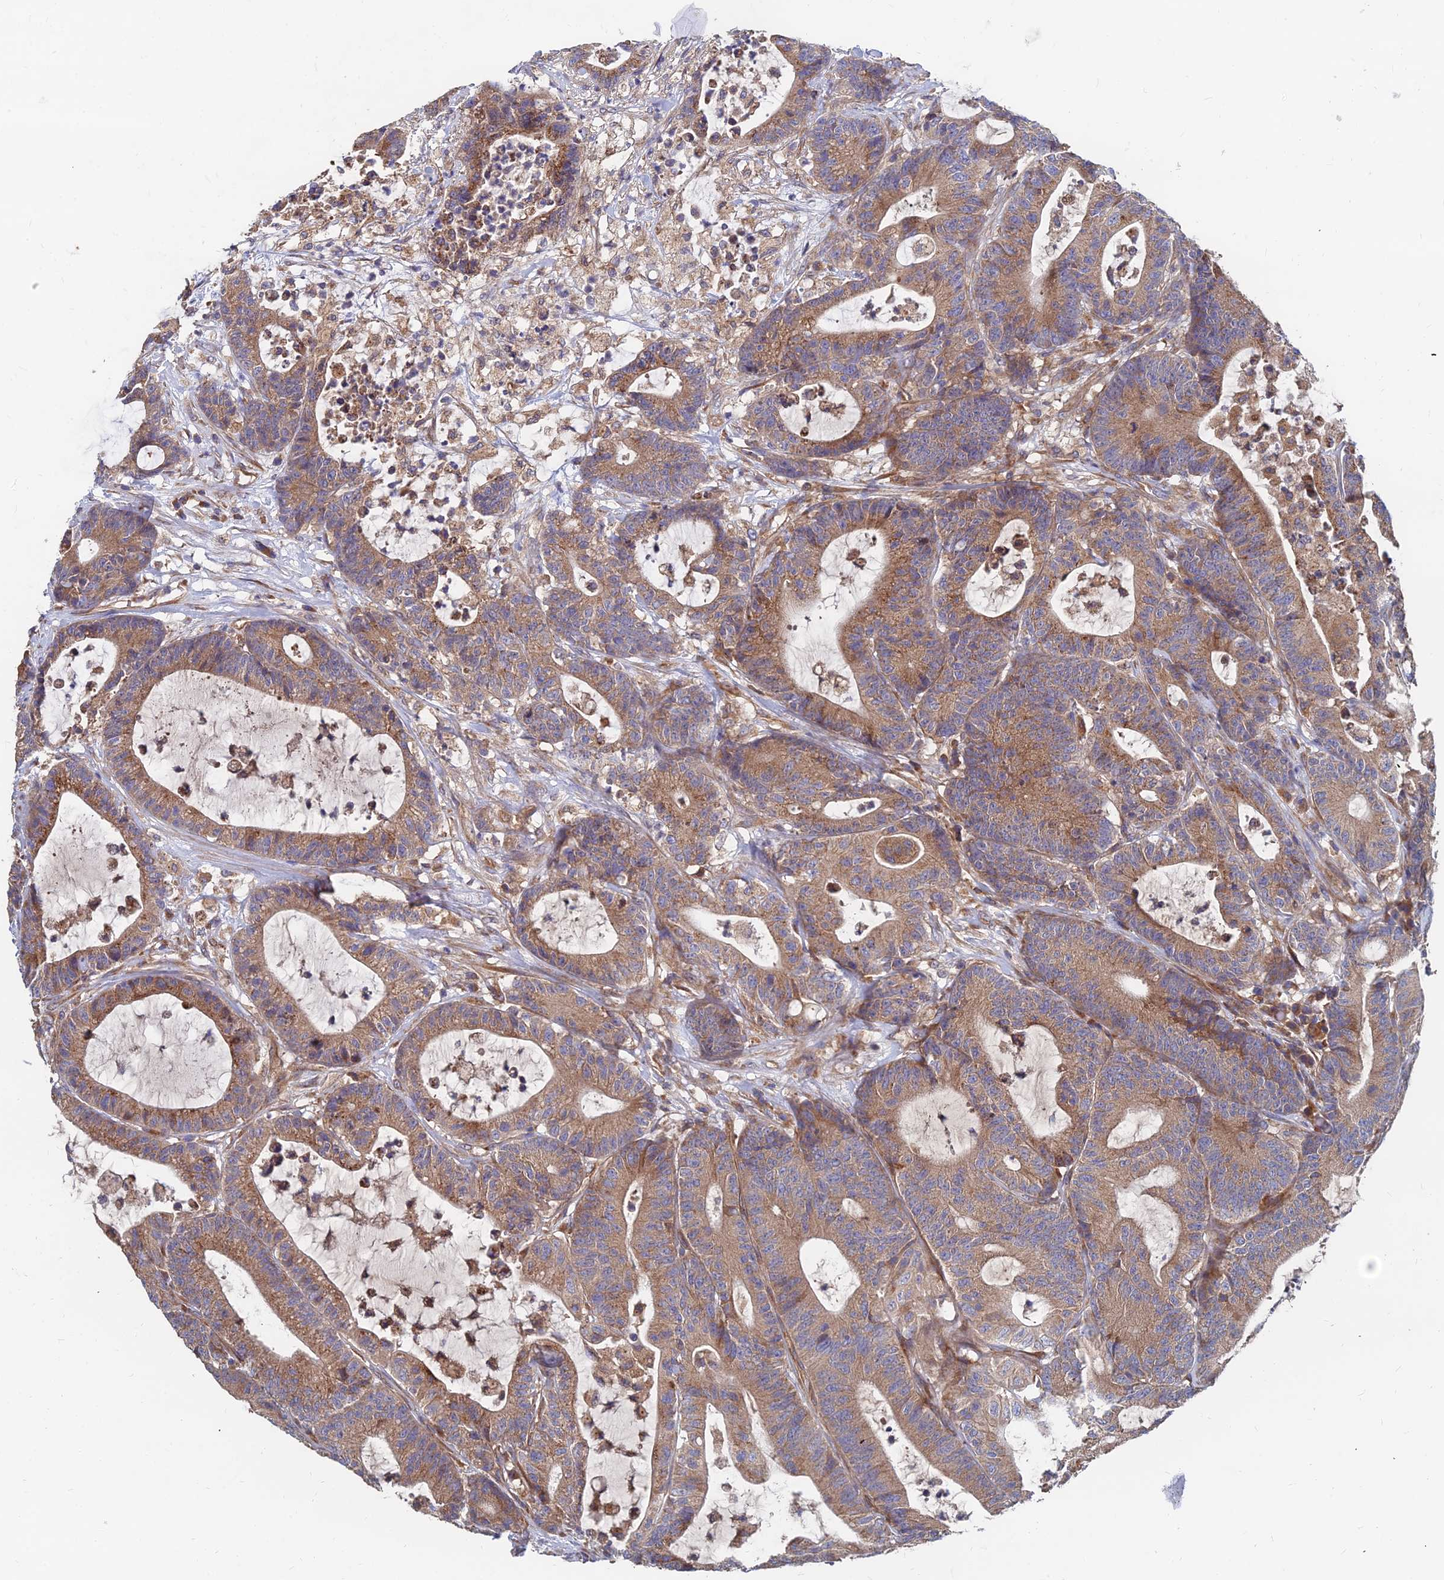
{"staining": {"intensity": "moderate", "quantity": ">75%", "location": "cytoplasmic/membranous"}, "tissue": "colorectal cancer", "cell_type": "Tumor cells", "image_type": "cancer", "snomed": [{"axis": "morphology", "description": "Adenocarcinoma, NOS"}, {"axis": "topography", "description": "Colon"}], "caption": "IHC of human adenocarcinoma (colorectal) reveals medium levels of moderate cytoplasmic/membranous positivity in about >75% of tumor cells.", "gene": "CCZ1", "patient": {"sex": "female", "age": 84}}